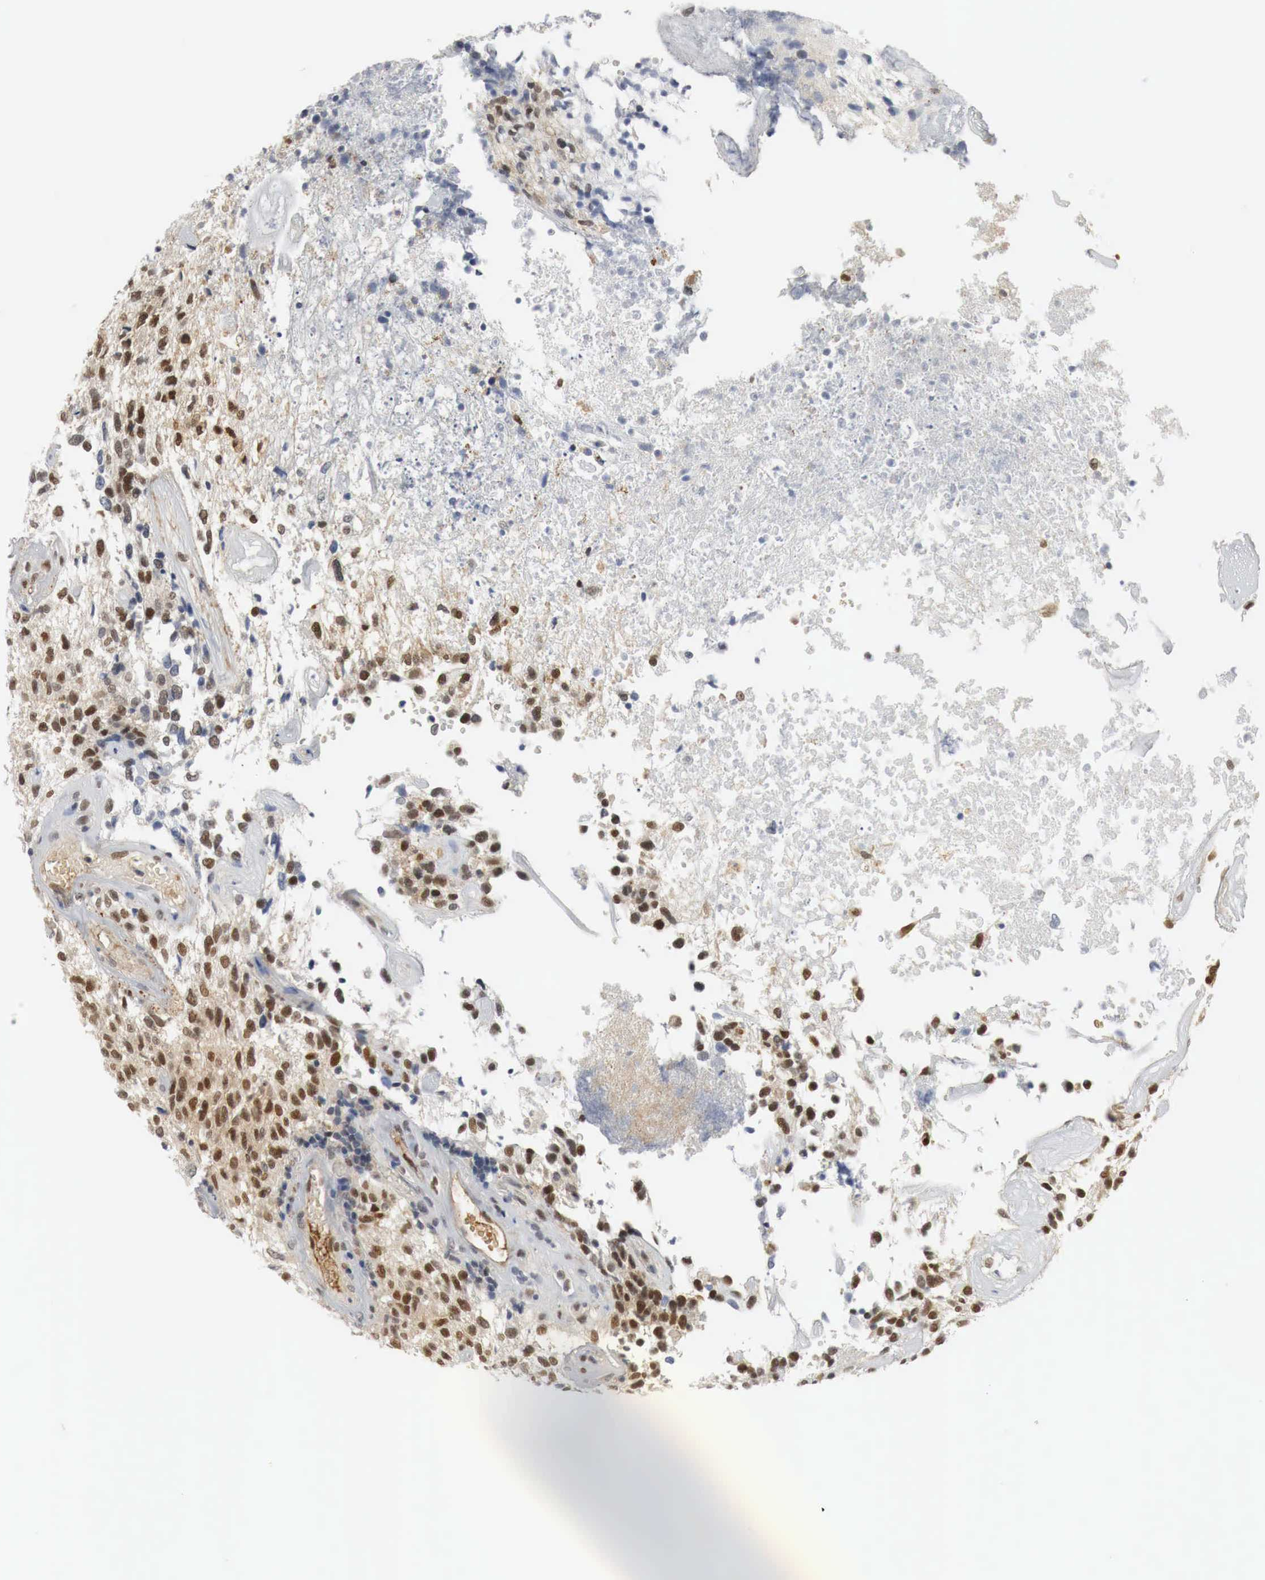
{"staining": {"intensity": "strong", "quantity": "25%-75%", "location": "cytoplasmic/membranous,nuclear"}, "tissue": "glioma", "cell_type": "Tumor cells", "image_type": "cancer", "snomed": [{"axis": "morphology", "description": "Glioma, malignant, High grade"}, {"axis": "topography", "description": "Brain"}], "caption": "A high amount of strong cytoplasmic/membranous and nuclear staining is appreciated in about 25%-75% of tumor cells in malignant glioma (high-grade) tissue. (Stains: DAB in brown, nuclei in blue, Microscopy: brightfield microscopy at high magnification).", "gene": "MYC", "patient": {"sex": "male", "age": 77}}